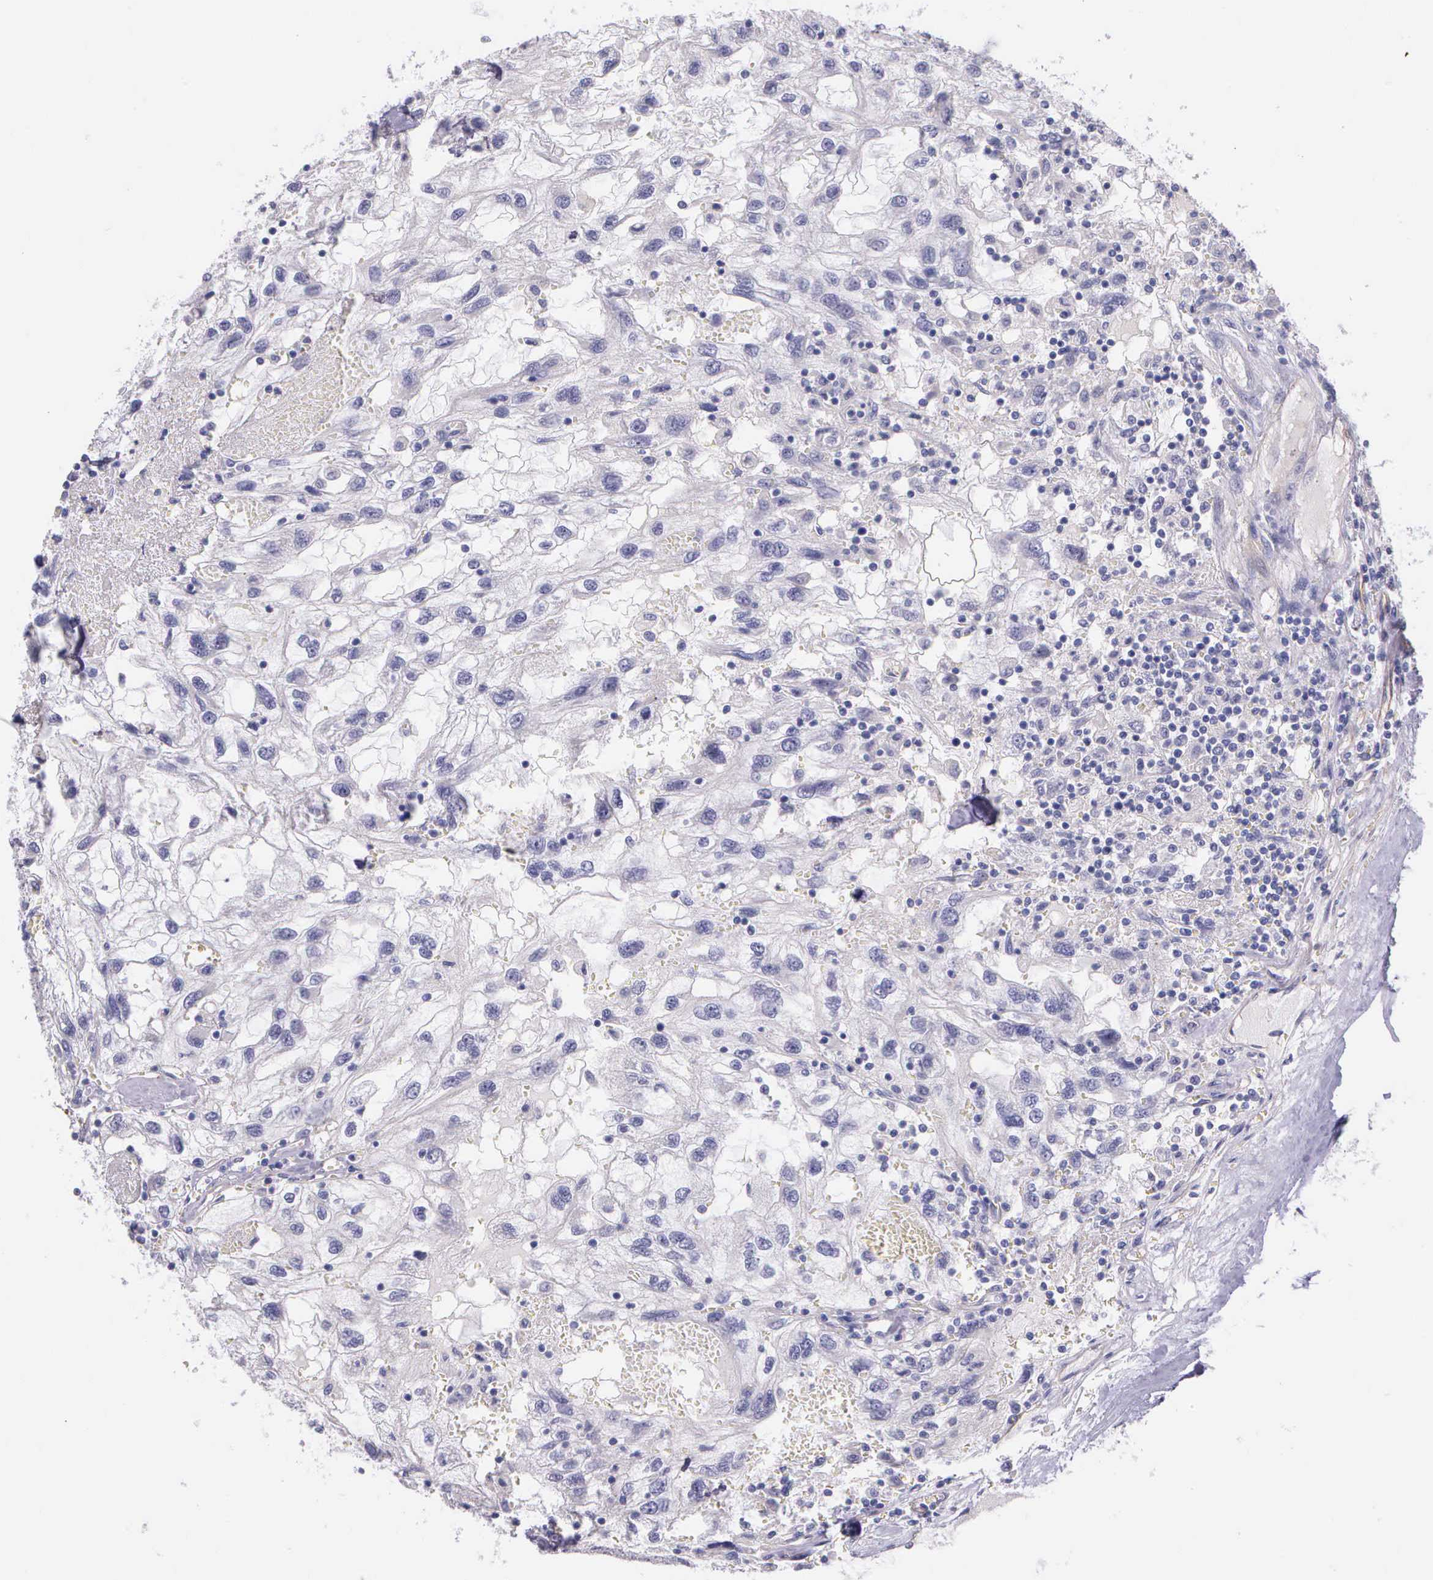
{"staining": {"intensity": "negative", "quantity": "none", "location": "none"}, "tissue": "renal cancer", "cell_type": "Tumor cells", "image_type": "cancer", "snomed": [{"axis": "morphology", "description": "Normal tissue, NOS"}, {"axis": "morphology", "description": "Adenocarcinoma, NOS"}, {"axis": "topography", "description": "Kidney"}], "caption": "Immunohistochemical staining of renal adenocarcinoma demonstrates no significant expression in tumor cells.", "gene": "THSD7A", "patient": {"sex": "male", "age": 71}}